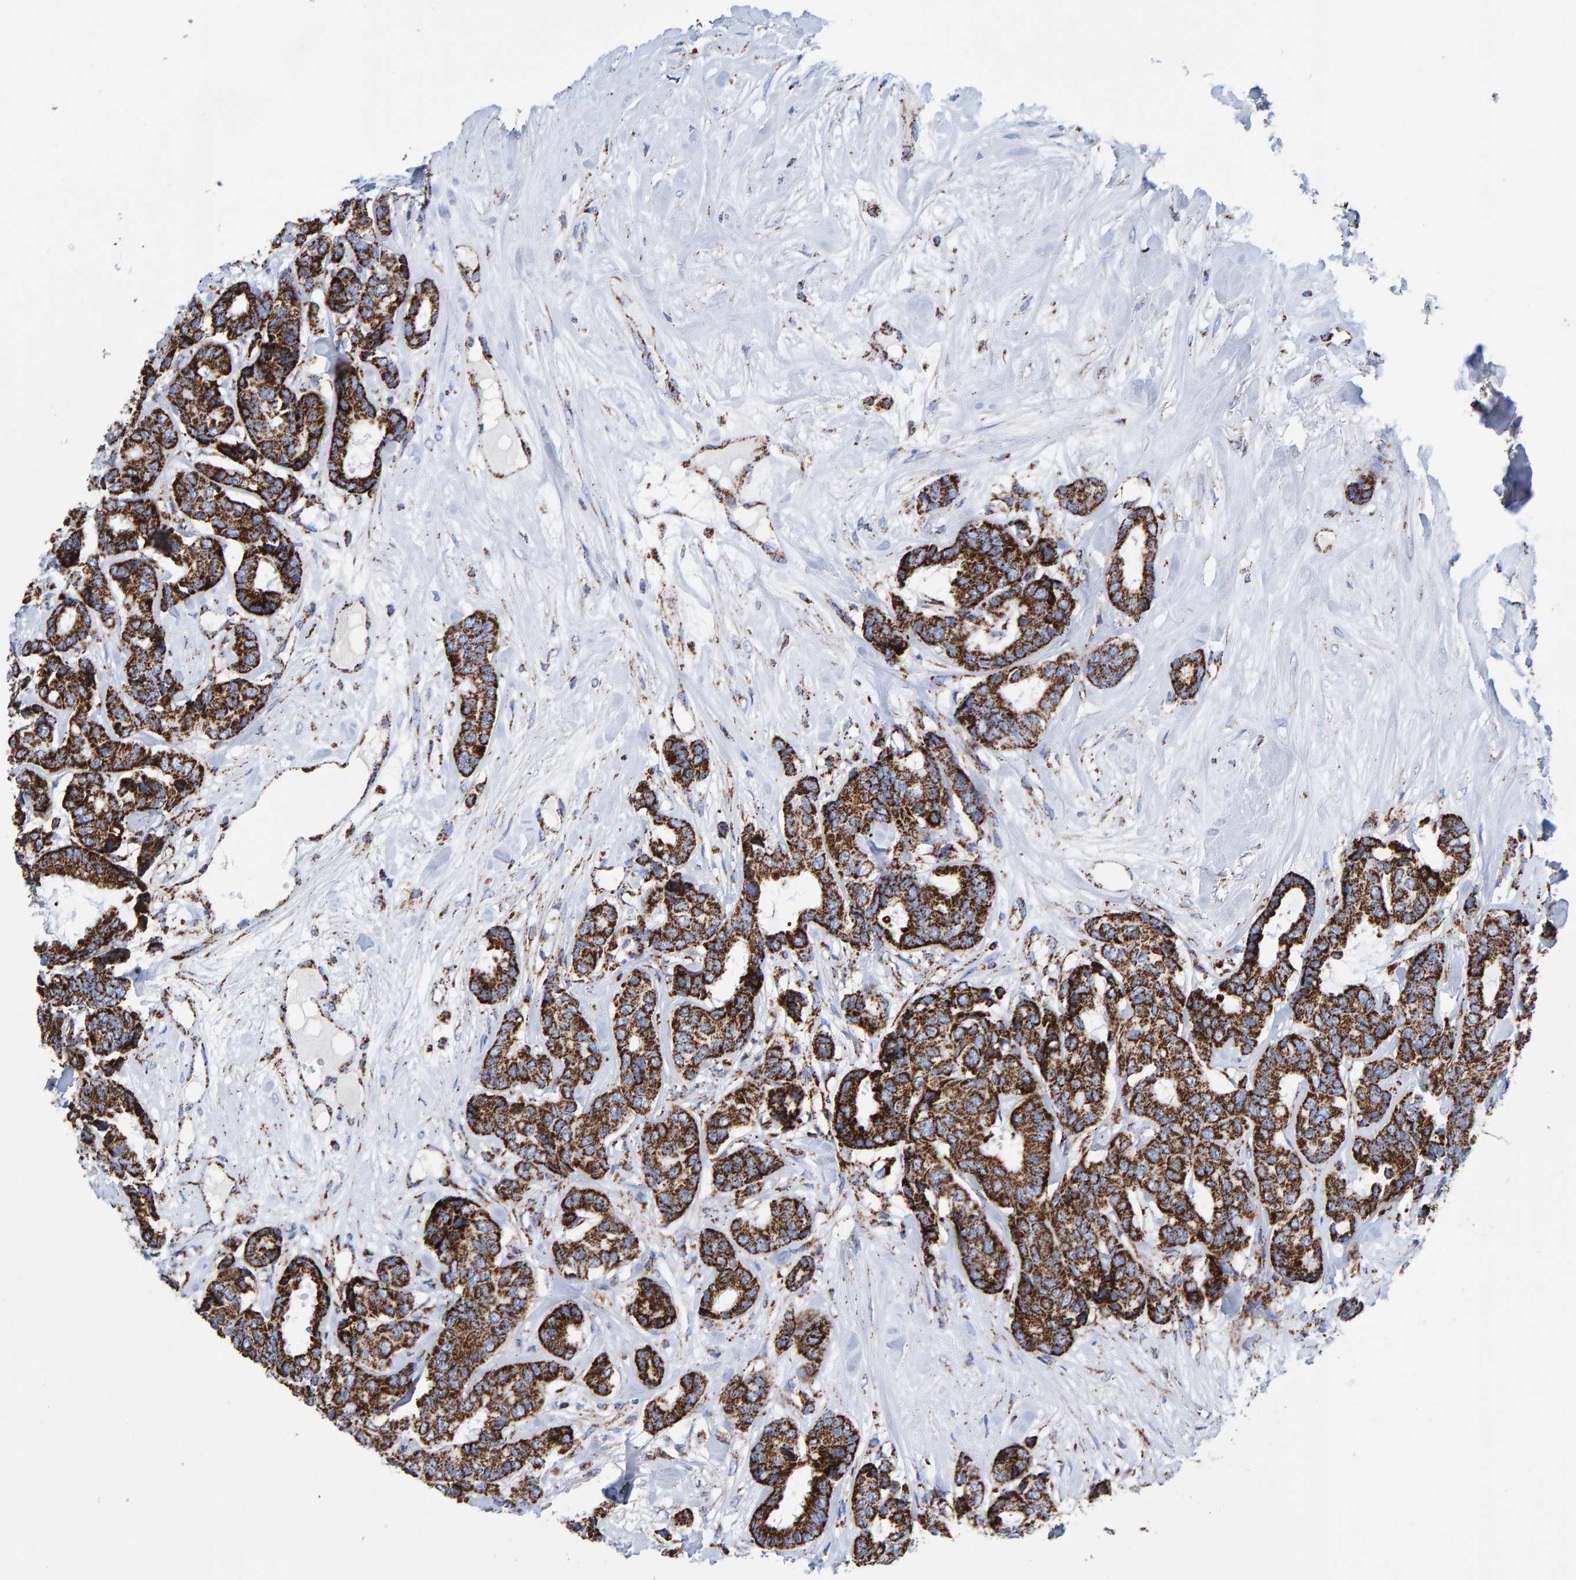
{"staining": {"intensity": "strong", "quantity": ">75%", "location": "cytoplasmic/membranous"}, "tissue": "breast cancer", "cell_type": "Tumor cells", "image_type": "cancer", "snomed": [{"axis": "morphology", "description": "Duct carcinoma"}, {"axis": "topography", "description": "Breast"}], "caption": "Breast cancer (invasive ductal carcinoma) stained with IHC shows strong cytoplasmic/membranous positivity in about >75% of tumor cells.", "gene": "ENSG00000262660", "patient": {"sex": "female", "age": 87}}